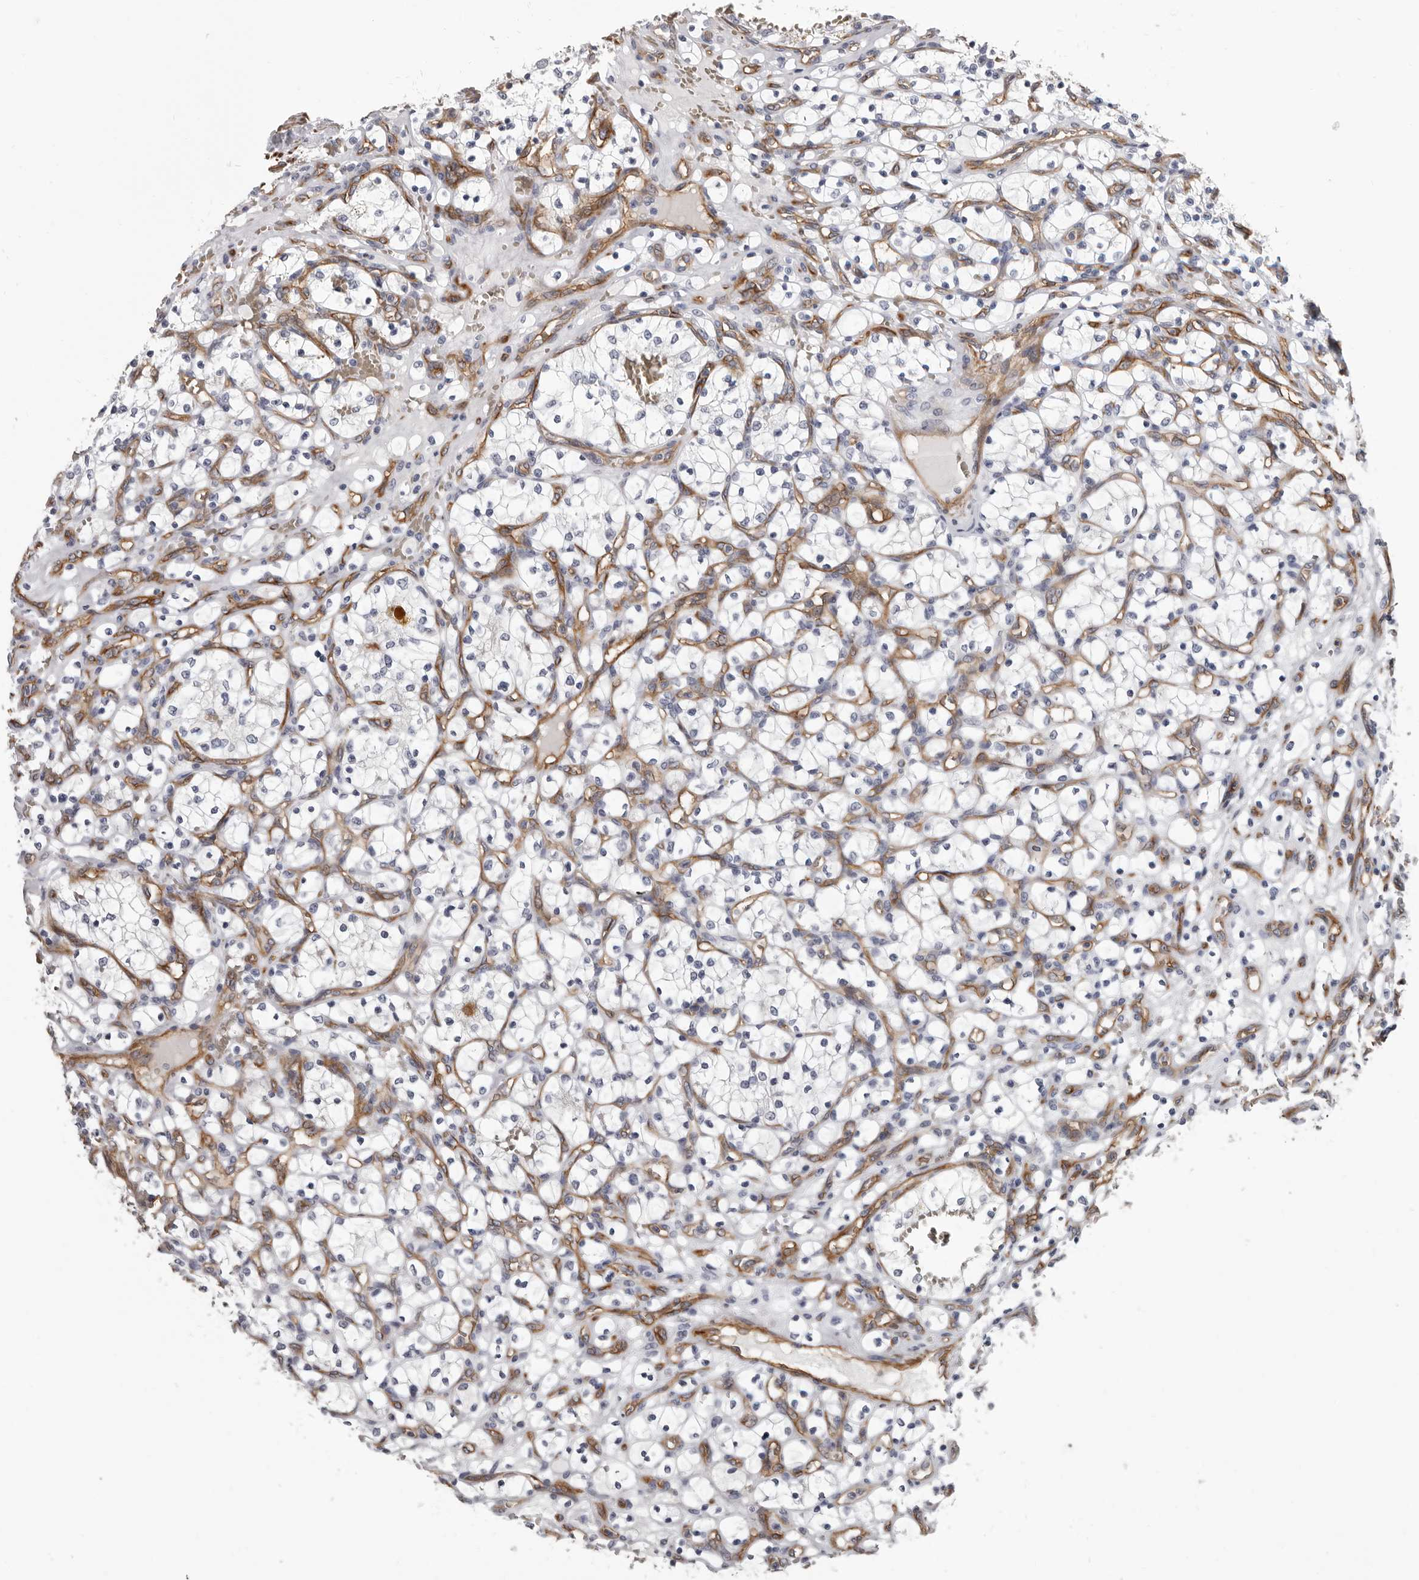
{"staining": {"intensity": "negative", "quantity": "none", "location": "none"}, "tissue": "renal cancer", "cell_type": "Tumor cells", "image_type": "cancer", "snomed": [{"axis": "morphology", "description": "Adenocarcinoma, NOS"}, {"axis": "topography", "description": "Kidney"}], "caption": "The immunohistochemistry (IHC) image has no significant positivity in tumor cells of renal cancer (adenocarcinoma) tissue.", "gene": "ADGRL4", "patient": {"sex": "female", "age": 69}}